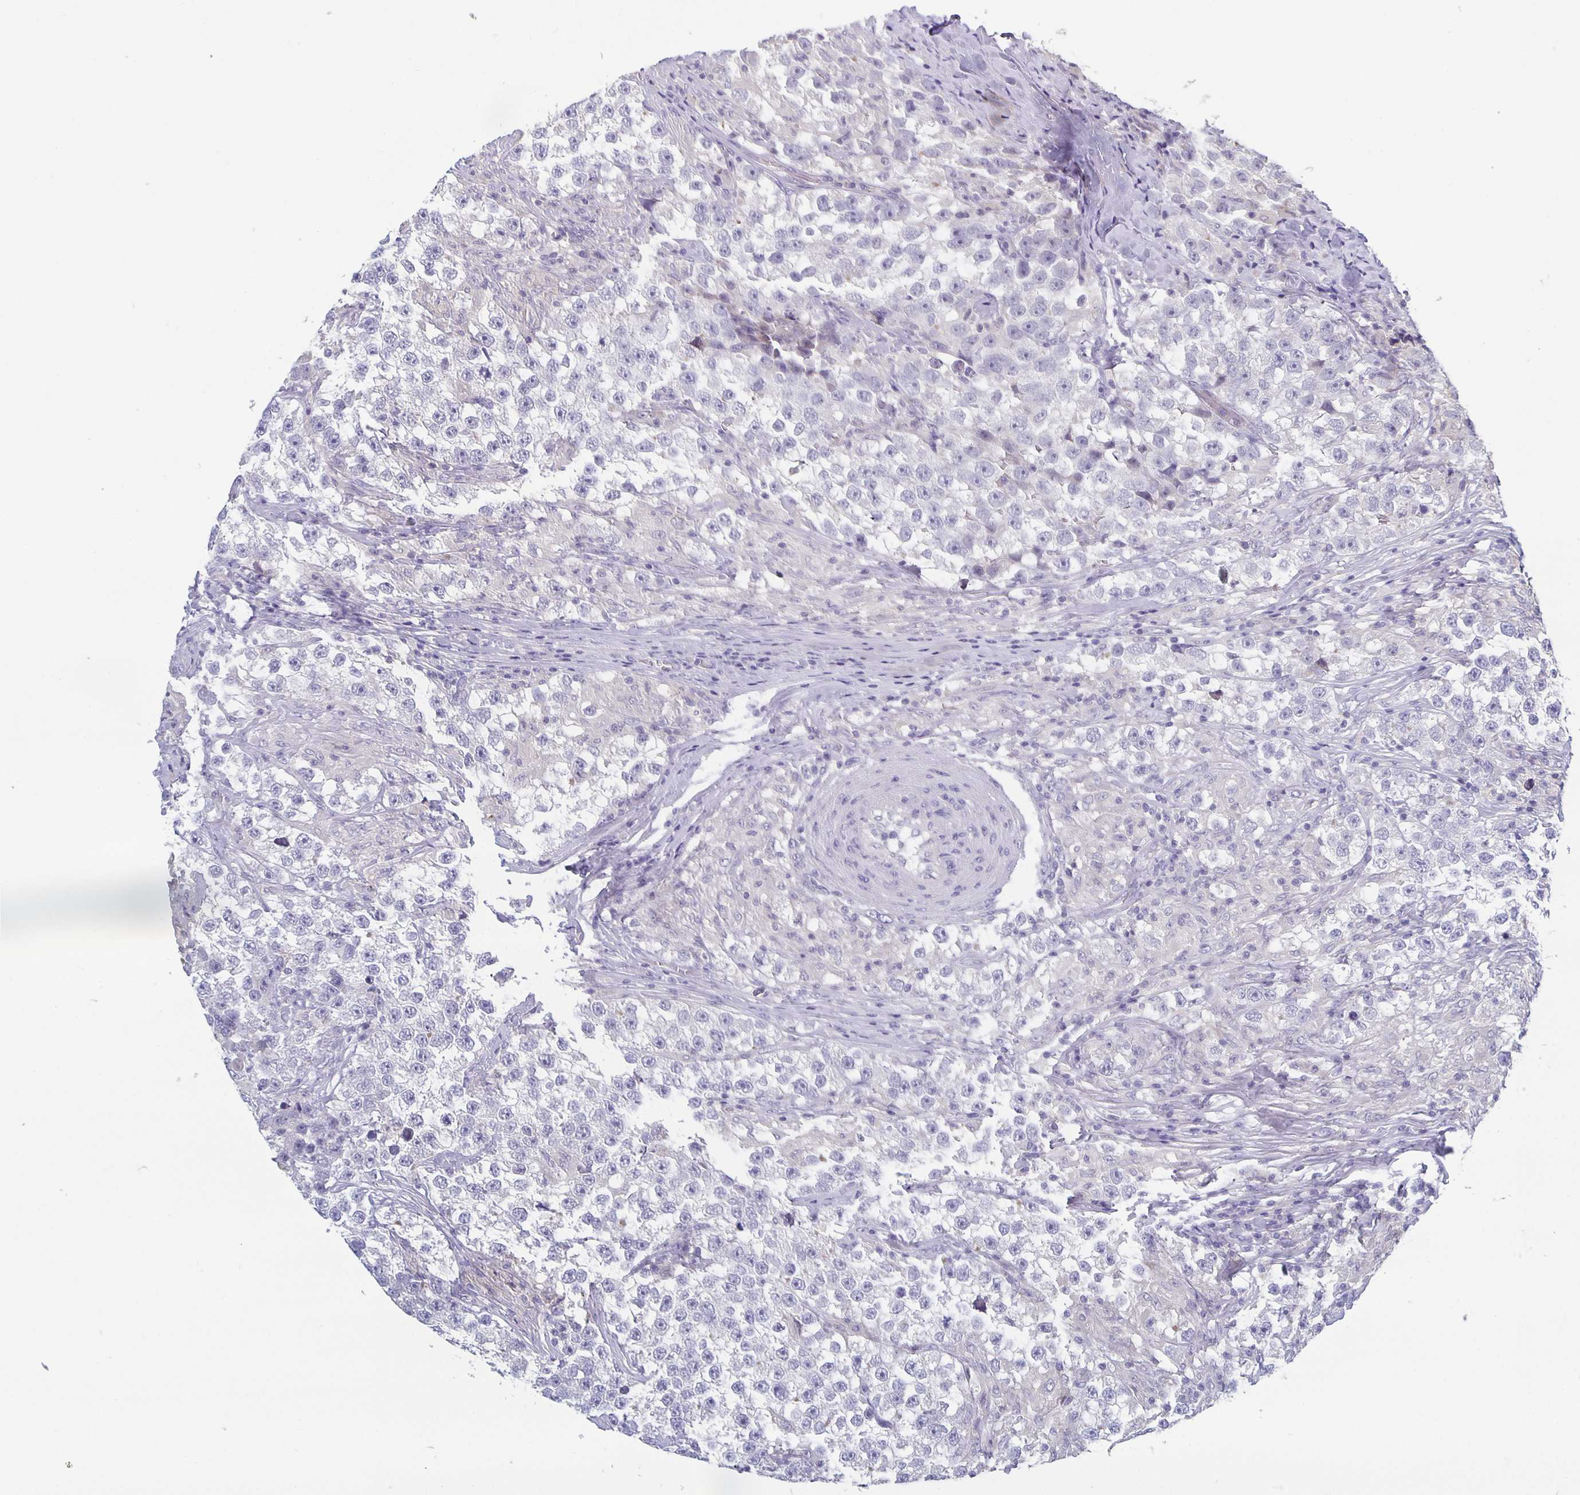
{"staining": {"intensity": "negative", "quantity": "none", "location": "none"}, "tissue": "testis cancer", "cell_type": "Tumor cells", "image_type": "cancer", "snomed": [{"axis": "morphology", "description": "Seminoma, NOS"}, {"axis": "topography", "description": "Testis"}], "caption": "Tumor cells are negative for brown protein staining in testis cancer (seminoma).", "gene": "GDF15", "patient": {"sex": "male", "age": 46}}